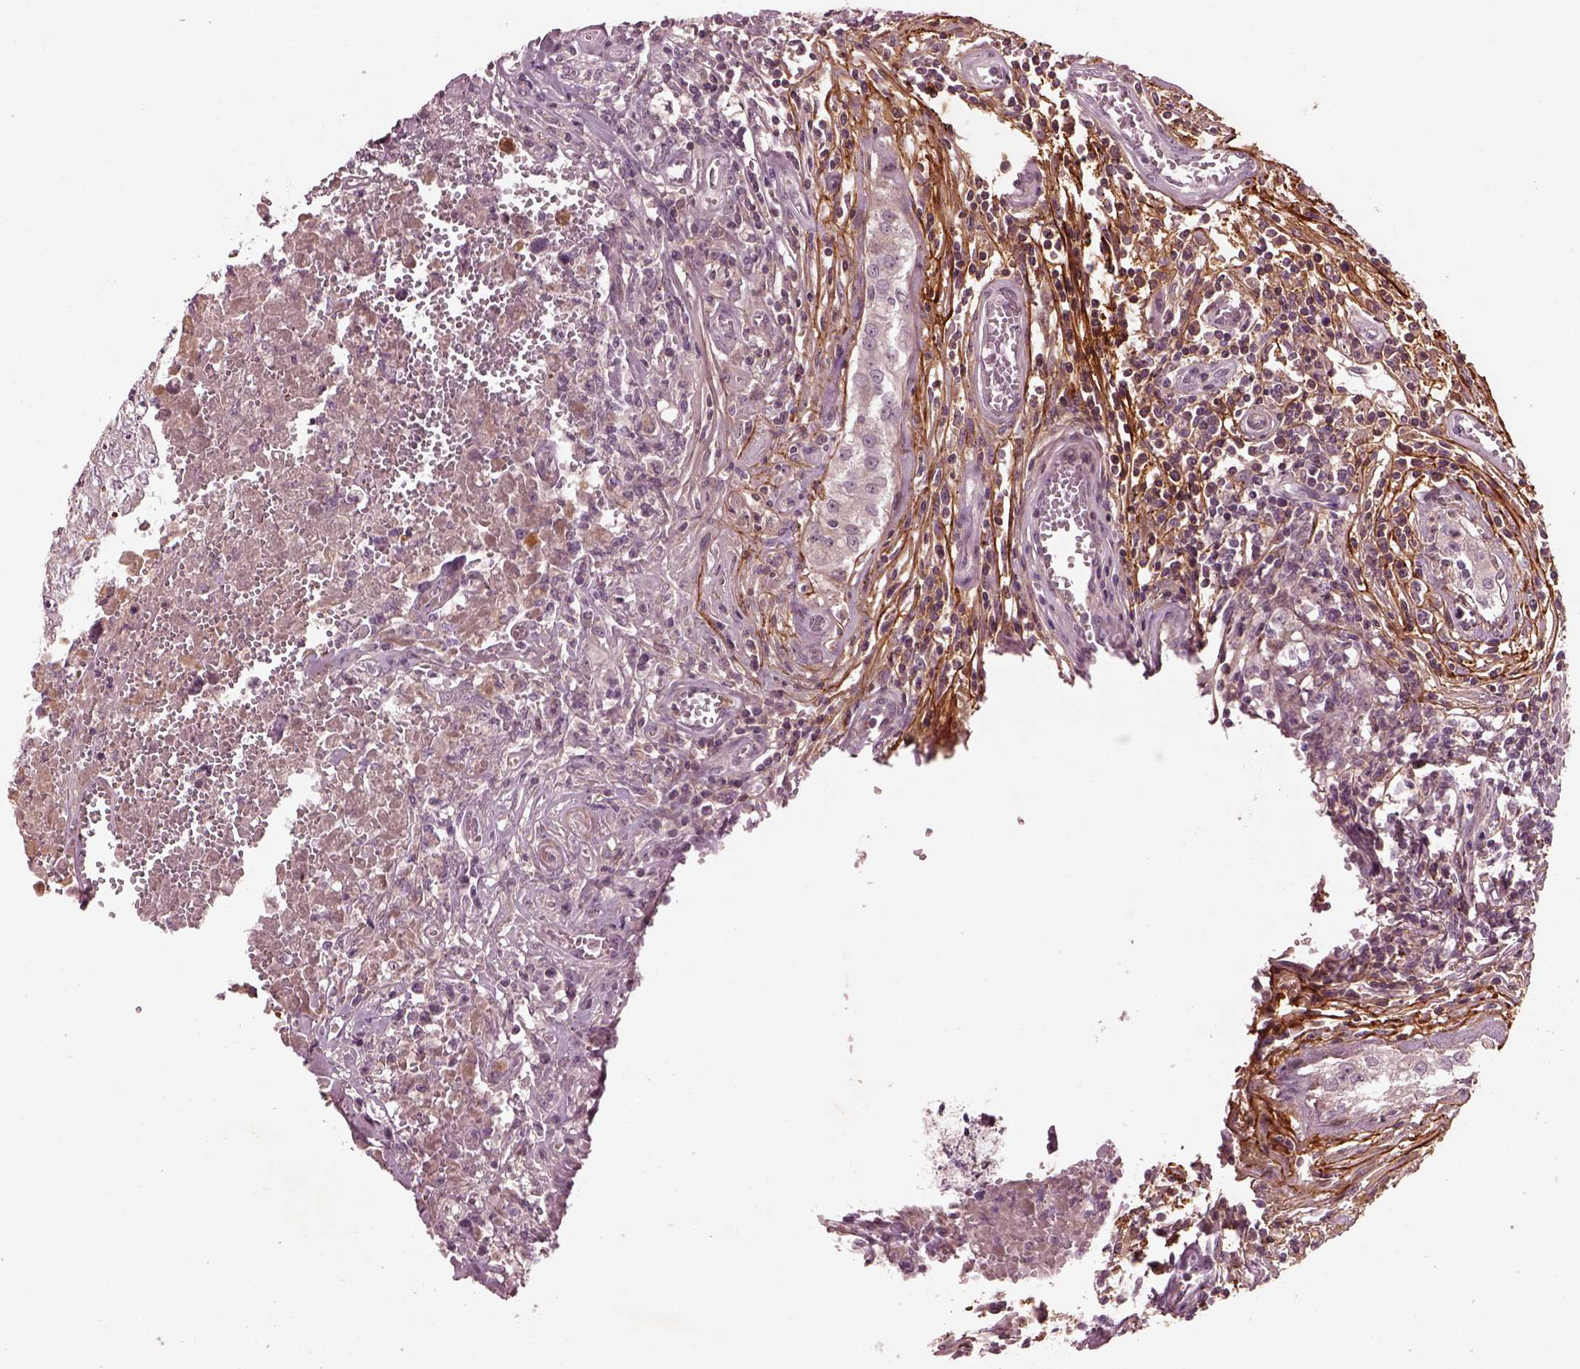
{"staining": {"intensity": "negative", "quantity": "none", "location": "none"}, "tissue": "testis cancer", "cell_type": "Tumor cells", "image_type": "cancer", "snomed": [{"axis": "morphology", "description": "Carcinoma, Embryonal, NOS"}, {"axis": "topography", "description": "Testis"}], "caption": "Embryonal carcinoma (testis) was stained to show a protein in brown. There is no significant positivity in tumor cells. (Stains: DAB immunohistochemistry with hematoxylin counter stain, Microscopy: brightfield microscopy at high magnification).", "gene": "EFEMP1", "patient": {"sex": "male", "age": 36}}